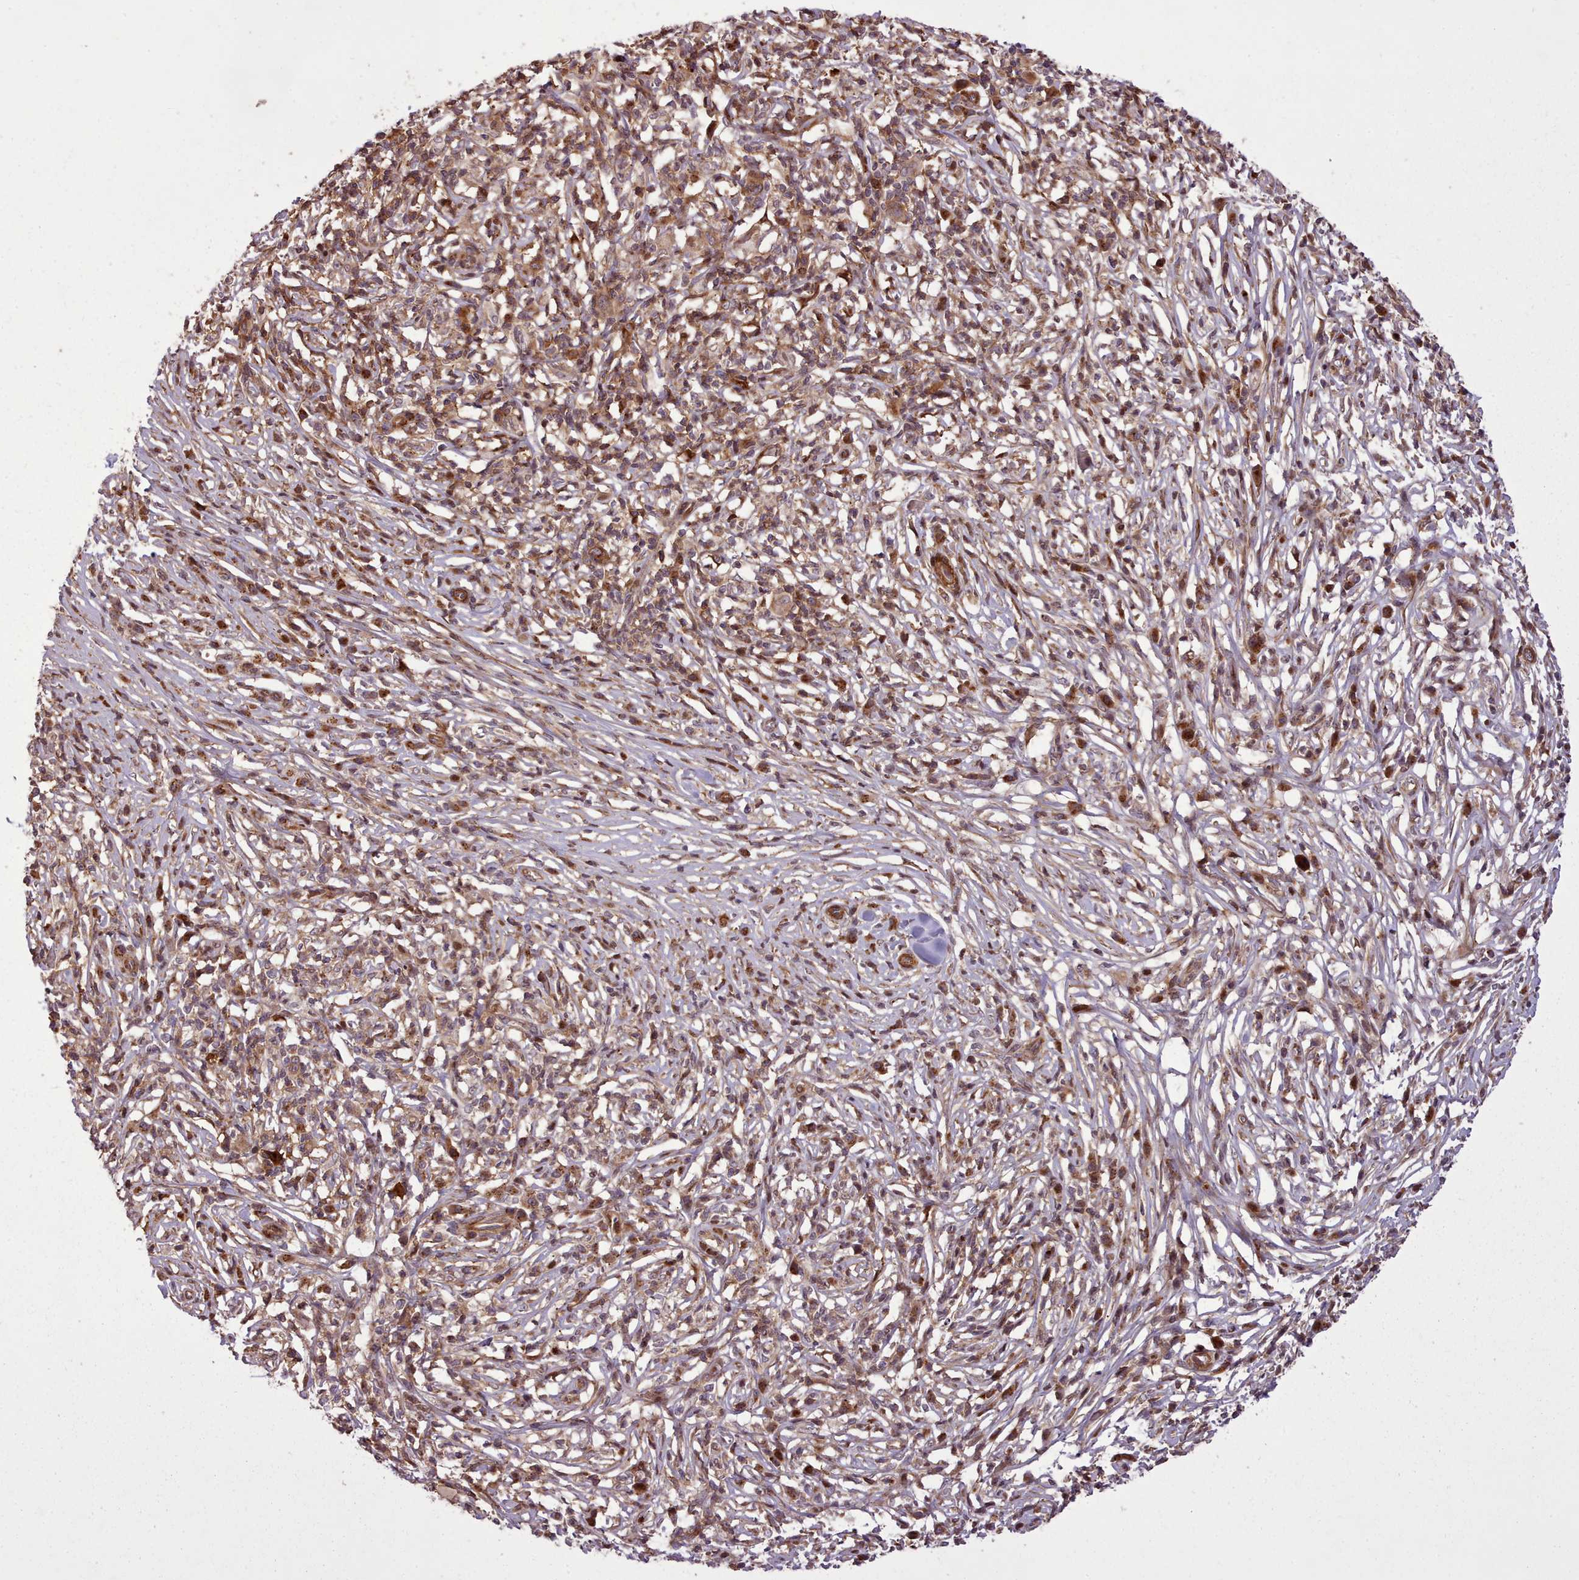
{"staining": {"intensity": "moderate", "quantity": "25%-75%", "location": "cytoplasmic/membranous"}, "tissue": "melanoma", "cell_type": "Tumor cells", "image_type": "cancer", "snomed": [{"axis": "morphology", "description": "Malignant melanoma, NOS"}, {"axis": "topography", "description": "Skin"}], "caption": "This histopathology image demonstrates malignant melanoma stained with IHC to label a protein in brown. The cytoplasmic/membranous of tumor cells show moderate positivity for the protein. Nuclei are counter-stained blue.", "gene": "NLRP7", "patient": {"sex": "male", "age": 66}}